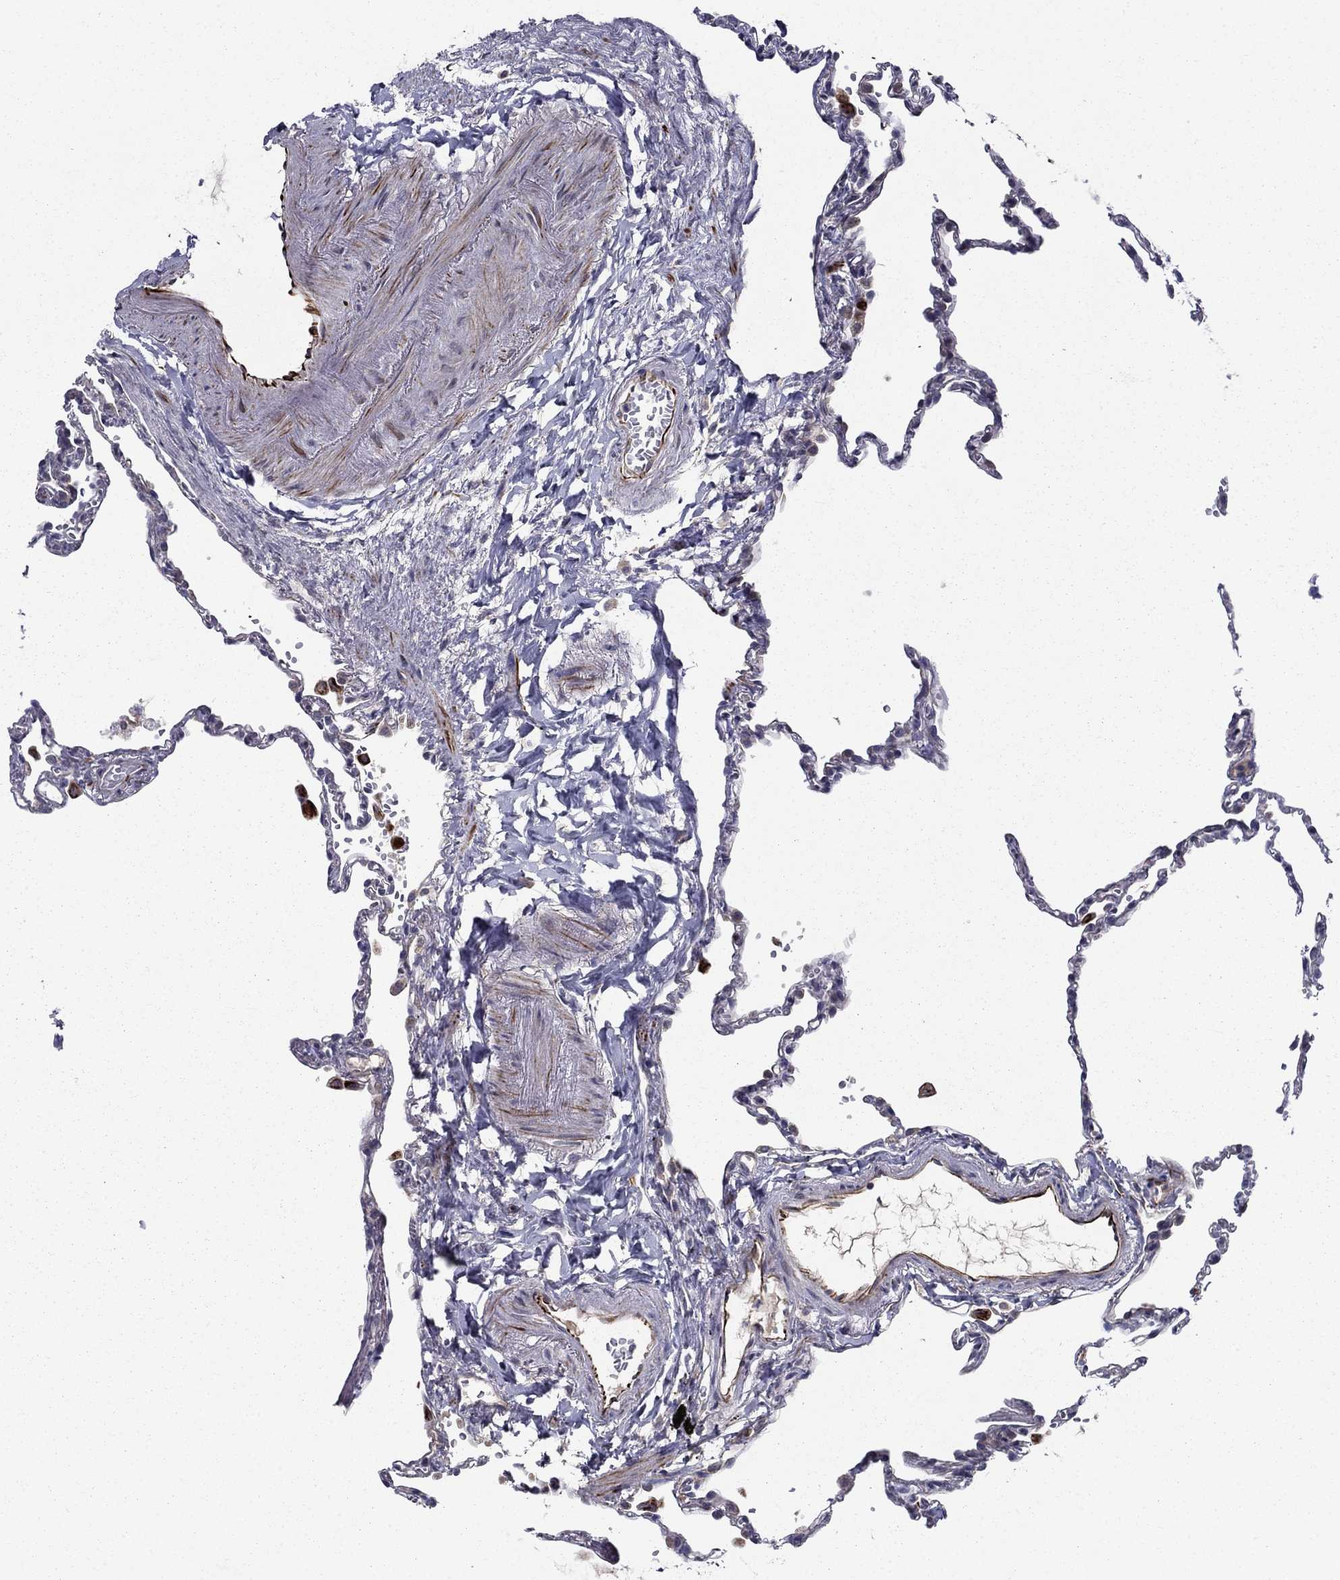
{"staining": {"intensity": "negative", "quantity": "none", "location": "none"}, "tissue": "lung", "cell_type": "Alveolar cells", "image_type": "normal", "snomed": [{"axis": "morphology", "description": "Normal tissue, NOS"}, {"axis": "topography", "description": "Lung"}], "caption": "DAB immunohistochemical staining of unremarkable human lung shows no significant expression in alveolar cells. Nuclei are stained in blue.", "gene": "LACTB2", "patient": {"sex": "male", "age": 78}}